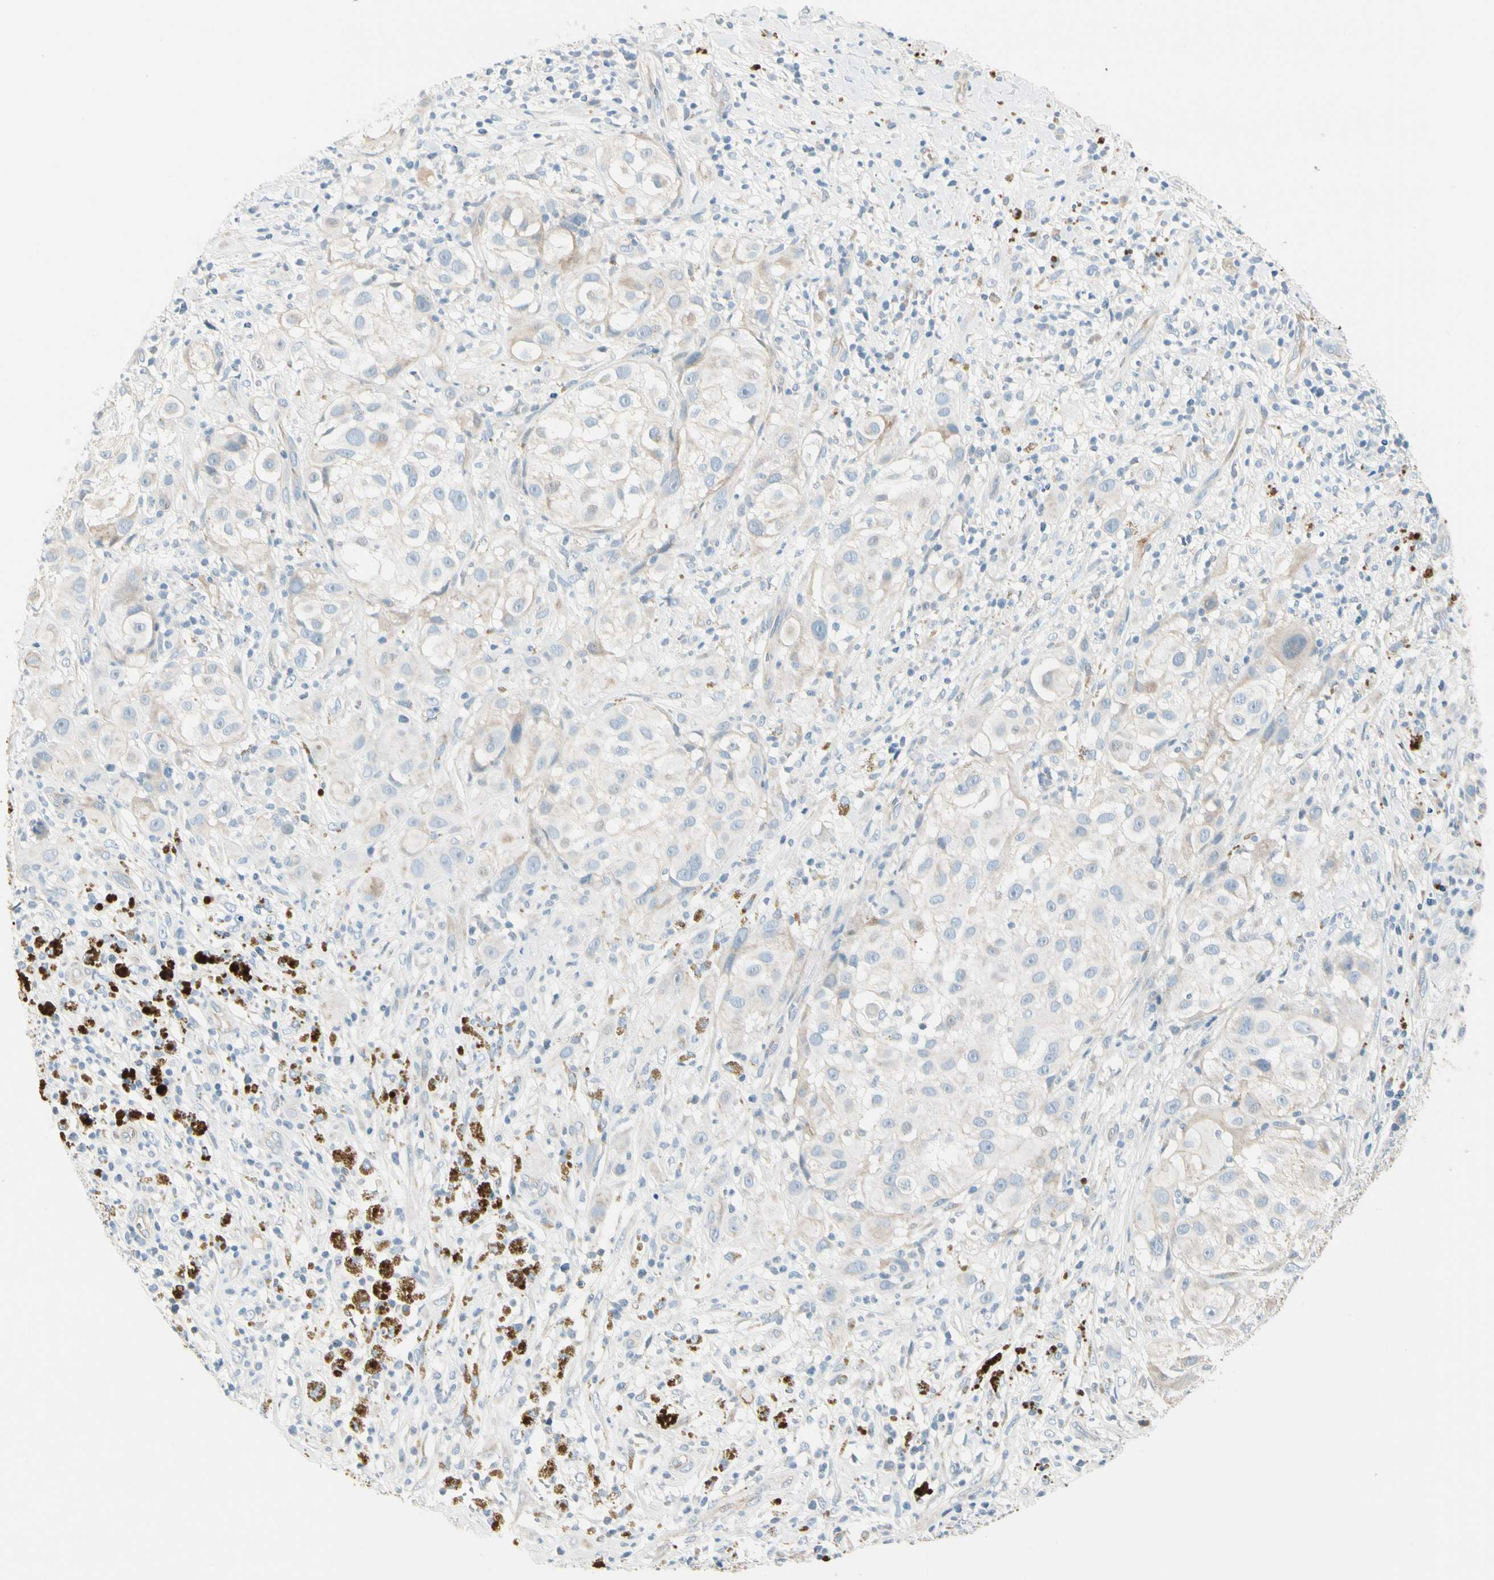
{"staining": {"intensity": "weak", "quantity": "<25%", "location": "cytoplasmic/membranous"}, "tissue": "melanoma", "cell_type": "Tumor cells", "image_type": "cancer", "snomed": [{"axis": "morphology", "description": "Necrosis, NOS"}, {"axis": "morphology", "description": "Malignant melanoma, NOS"}, {"axis": "topography", "description": "Skin"}], "caption": "There is no significant positivity in tumor cells of malignant melanoma. Brightfield microscopy of IHC stained with DAB (brown) and hematoxylin (blue), captured at high magnification.", "gene": "ITGA3", "patient": {"sex": "female", "age": 87}}